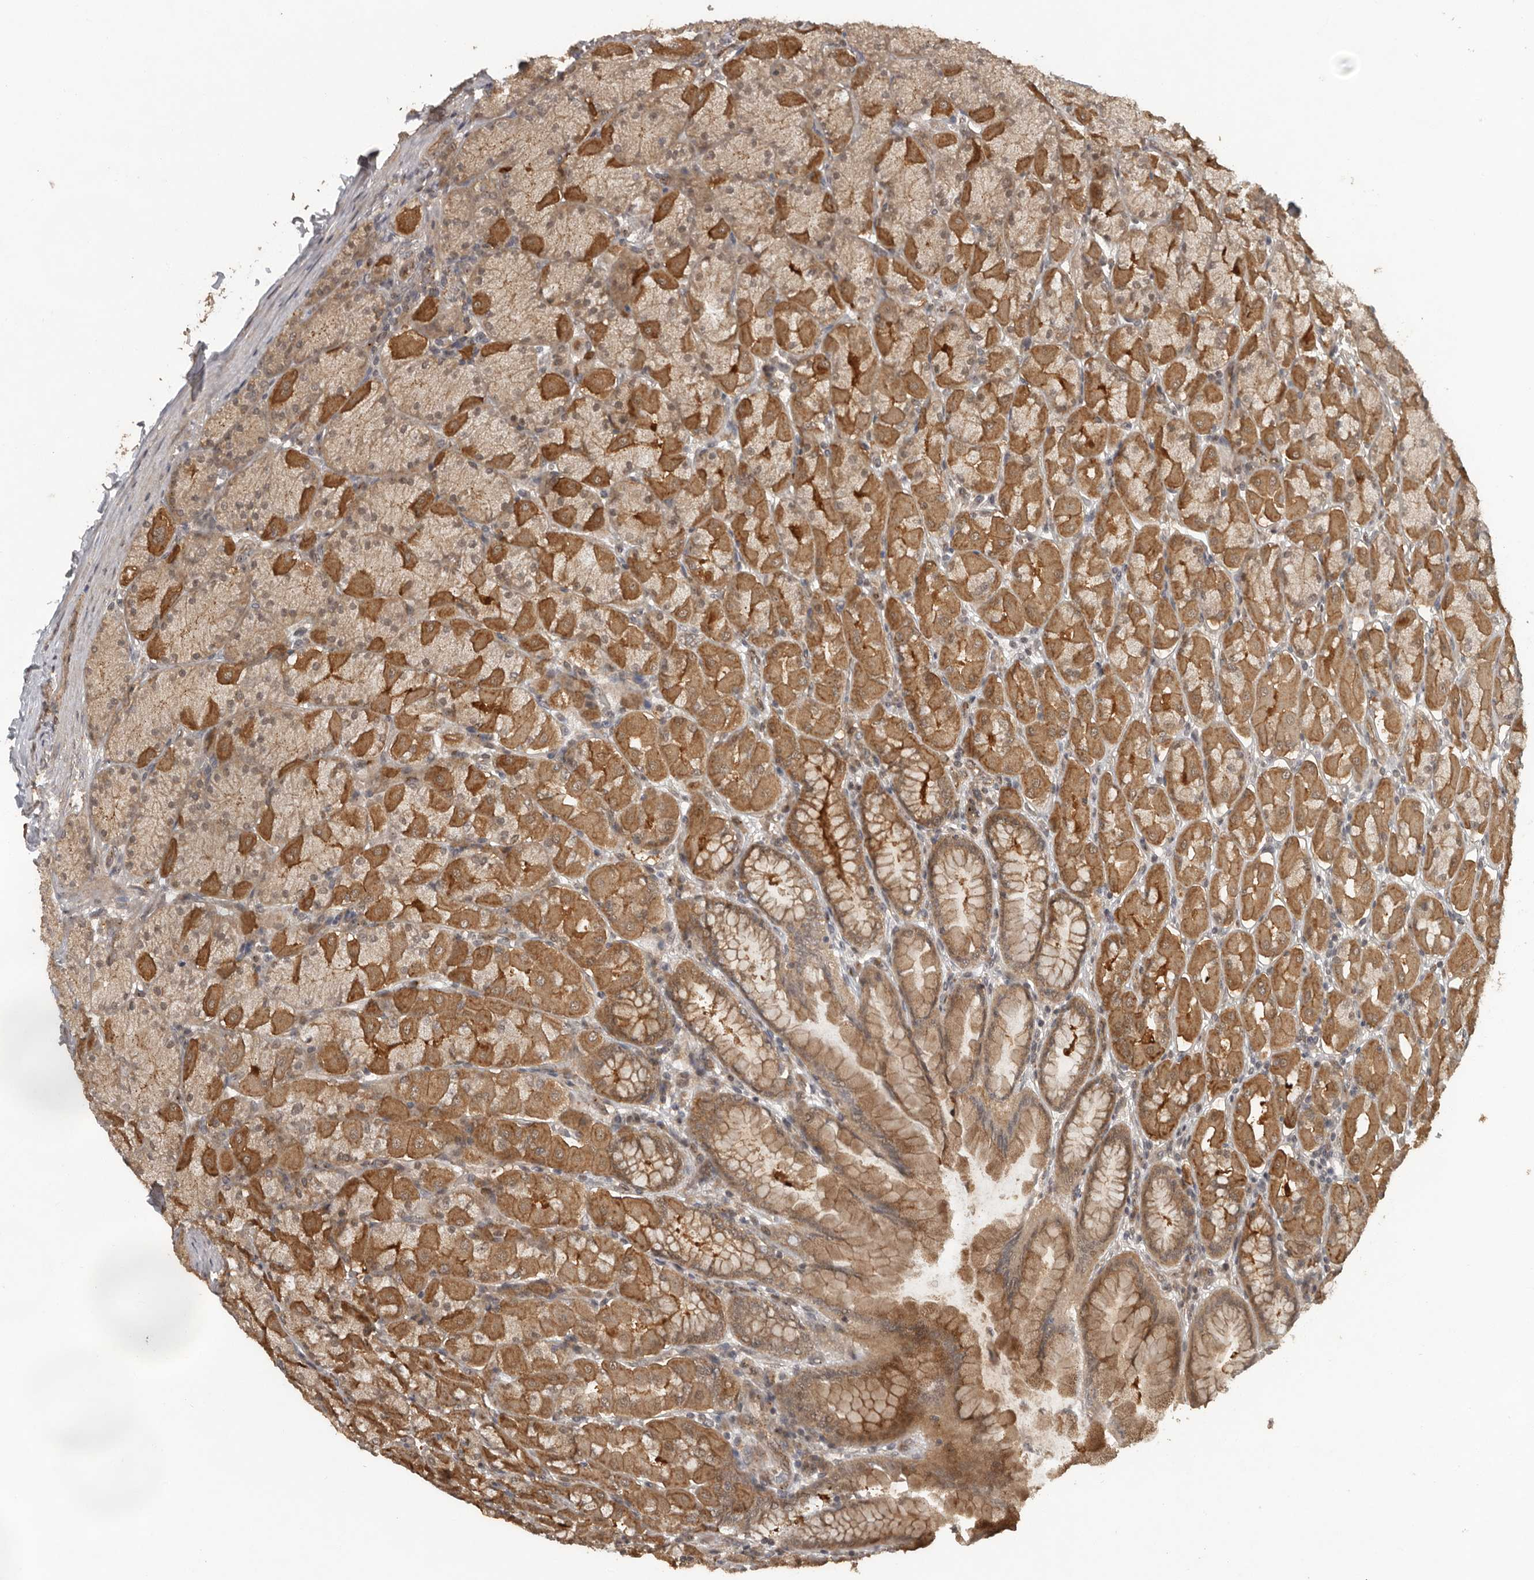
{"staining": {"intensity": "moderate", "quantity": ">75%", "location": "cytoplasmic/membranous"}, "tissue": "stomach", "cell_type": "Glandular cells", "image_type": "normal", "snomed": [{"axis": "morphology", "description": "Normal tissue, NOS"}, {"axis": "topography", "description": "Stomach, upper"}], "caption": "Immunohistochemical staining of normal stomach displays >75% levels of moderate cytoplasmic/membranous protein positivity in approximately >75% of glandular cells. The protein of interest is shown in brown color, while the nuclei are stained blue.", "gene": "CEP350", "patient": {"sex": "female", "age": 56}}